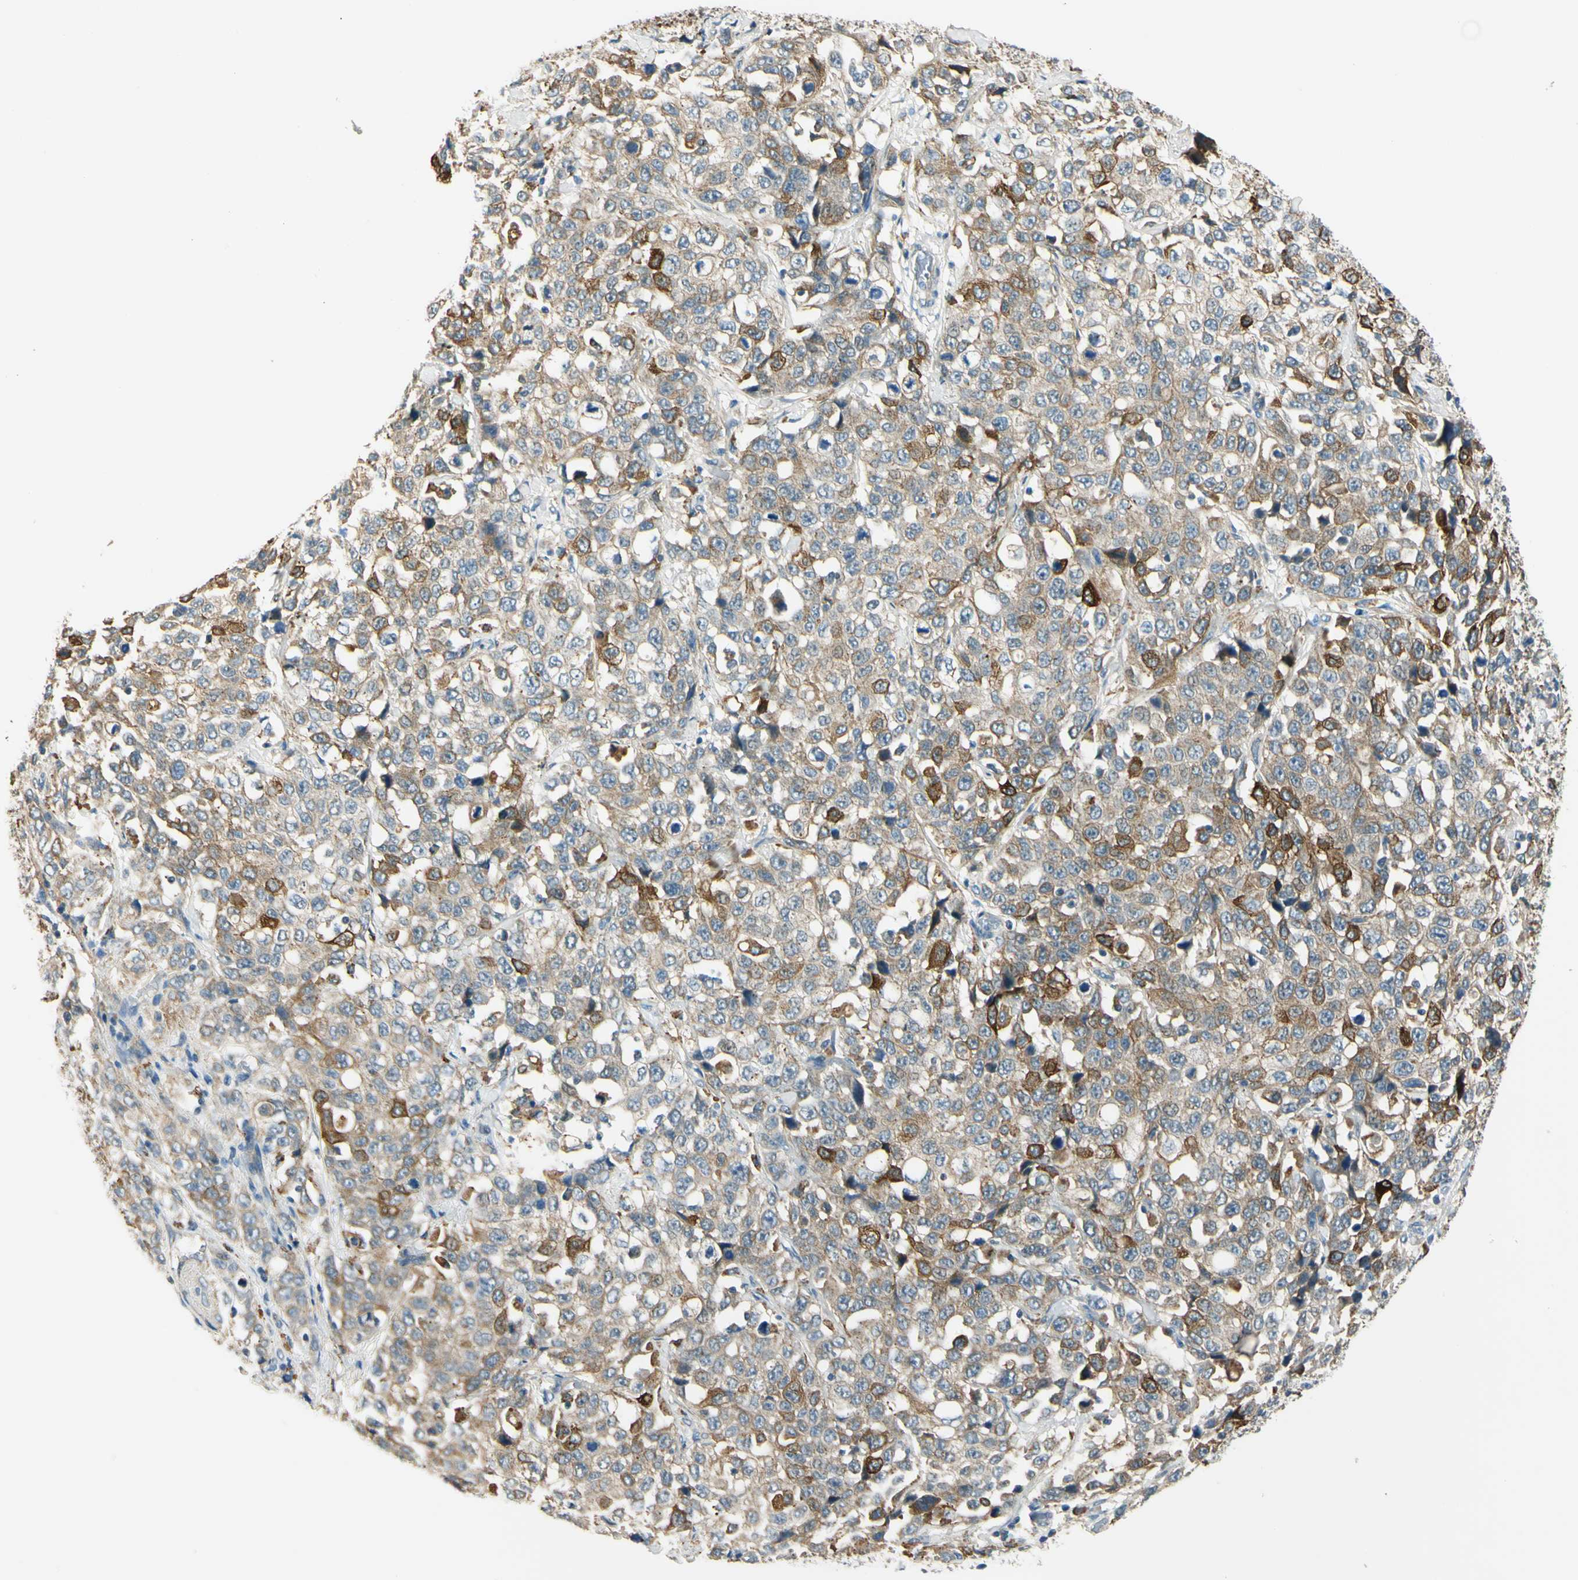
{"staining": {"intensity": "moderate", "quantity": "<25%", "location": "cytoplasmic/membranous"}, "tissue": "stomach cancer", "cell_type": "Tumor cells", "image_type": "cancer", "snomed": [{"axis": "morphology", "description": "Normal tissue, NOS"}, {"axis": "morphology", "description": "Adenocarcinoma, NOS"}, {"axis": "topography", "description": "Stomach"}], "caption": "Immunohistochemical staining of human stomach cancer (adenocarcinoma) reveals low levels of moderate cytoplasmic/membranous protein positivity in about <25% of tumor cells.", "gene": "LAMA3", "patient": {"sex": "male", "age": 48}}